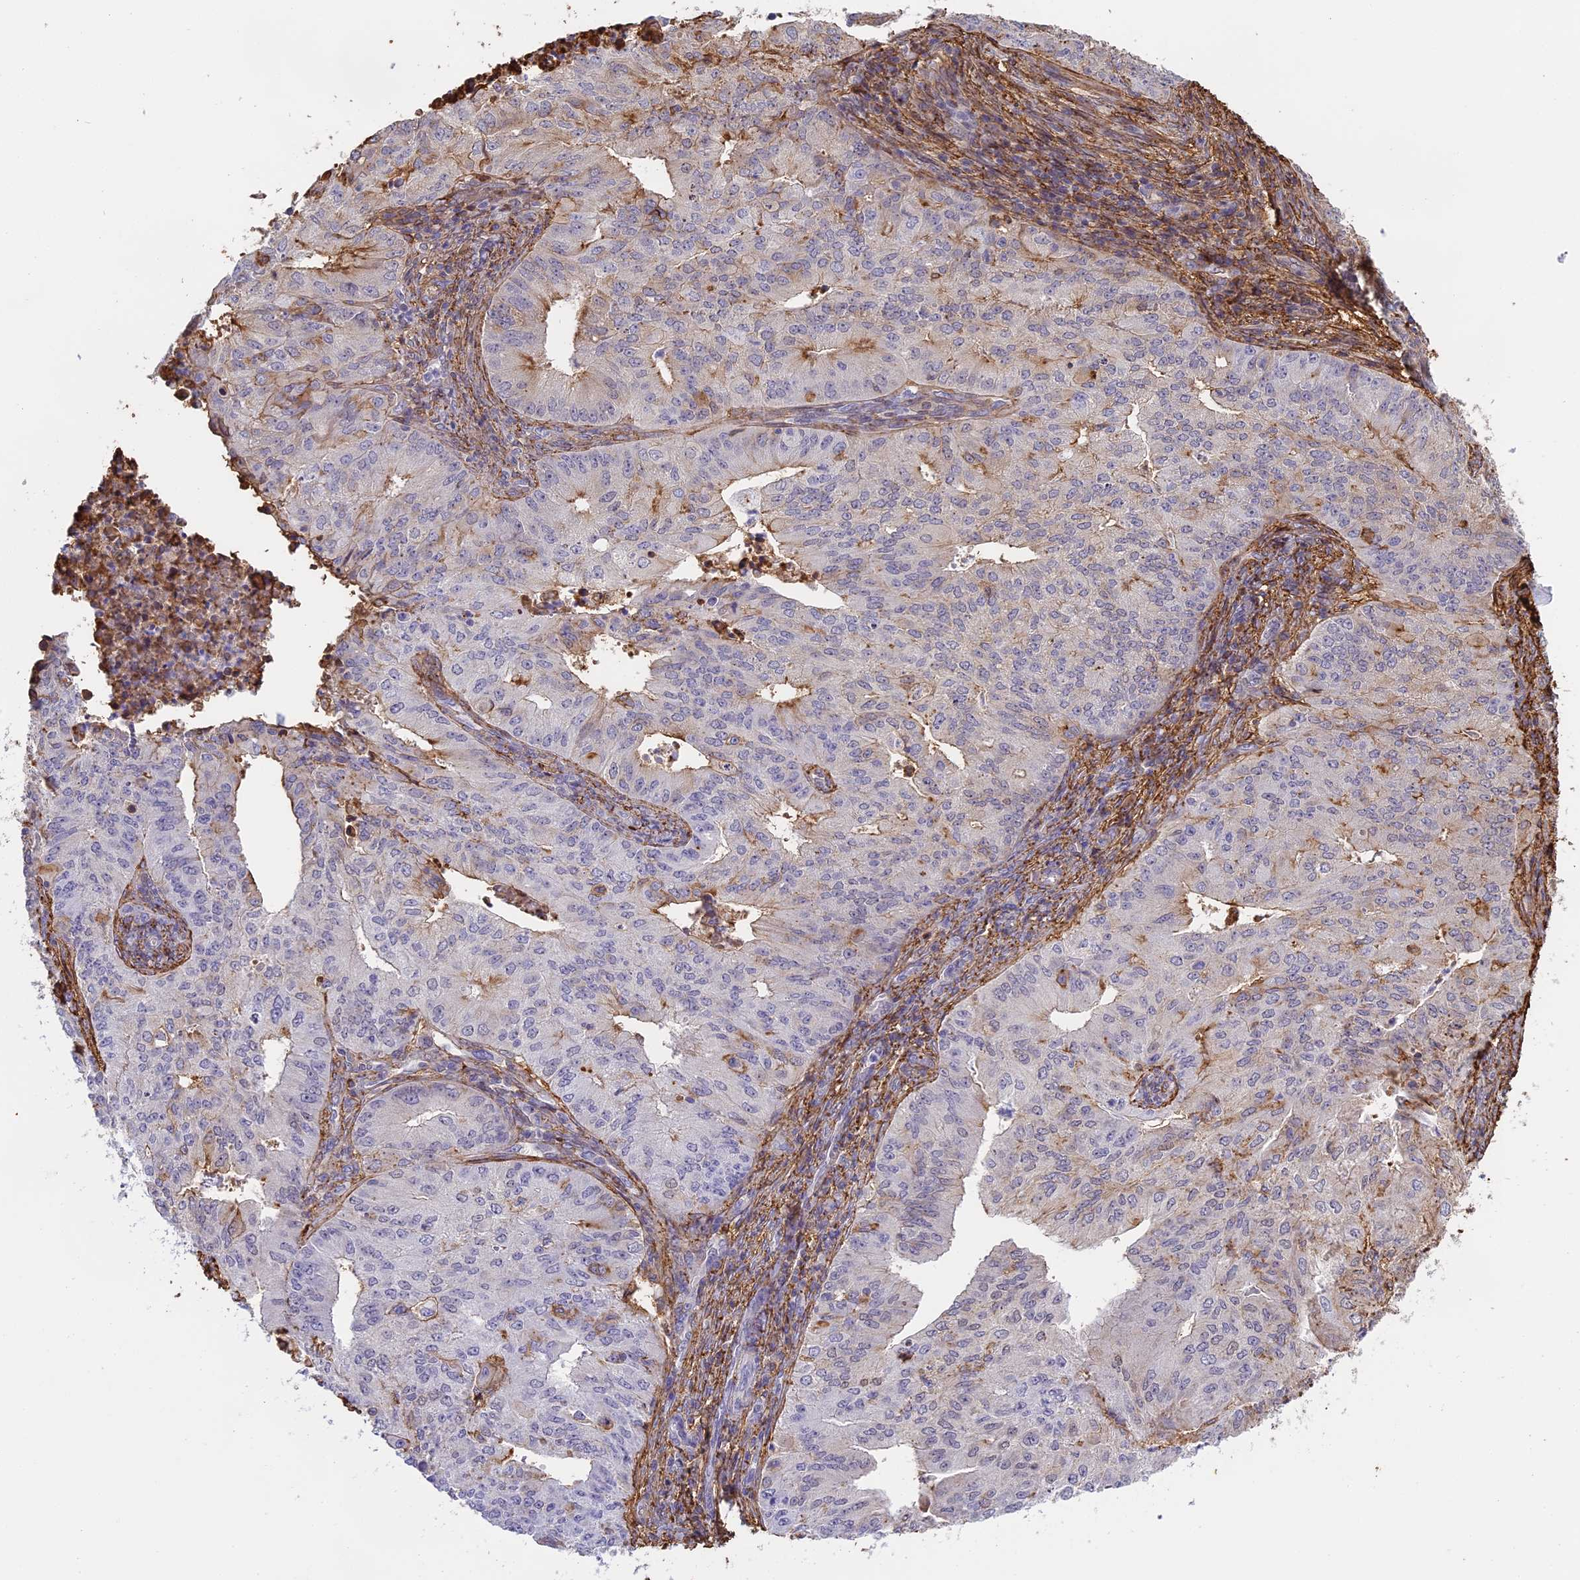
{"staining": {"intensity": "moderate", "quantity": "<25%", "location": "cytoplasmic/membranous"}, "tissue": "endometrial cancer", "cell_type": "Tumor cells", "image_type": "cancer", "snomed": [{"axis": "morphology", "description": "Adenocarcinoma, NOS"}, {"axis": "topography", "description": "Endometrium"}], "caption": "Protein staining by immunohistochemistry (IHC) exhibits moderate cytoplasmic/membranous expression in about <25% of tumor cells in adenocarcinoma (endometrial).", "gene": "TMEM255B", "patient": {"sex": "female", "age": 50}}